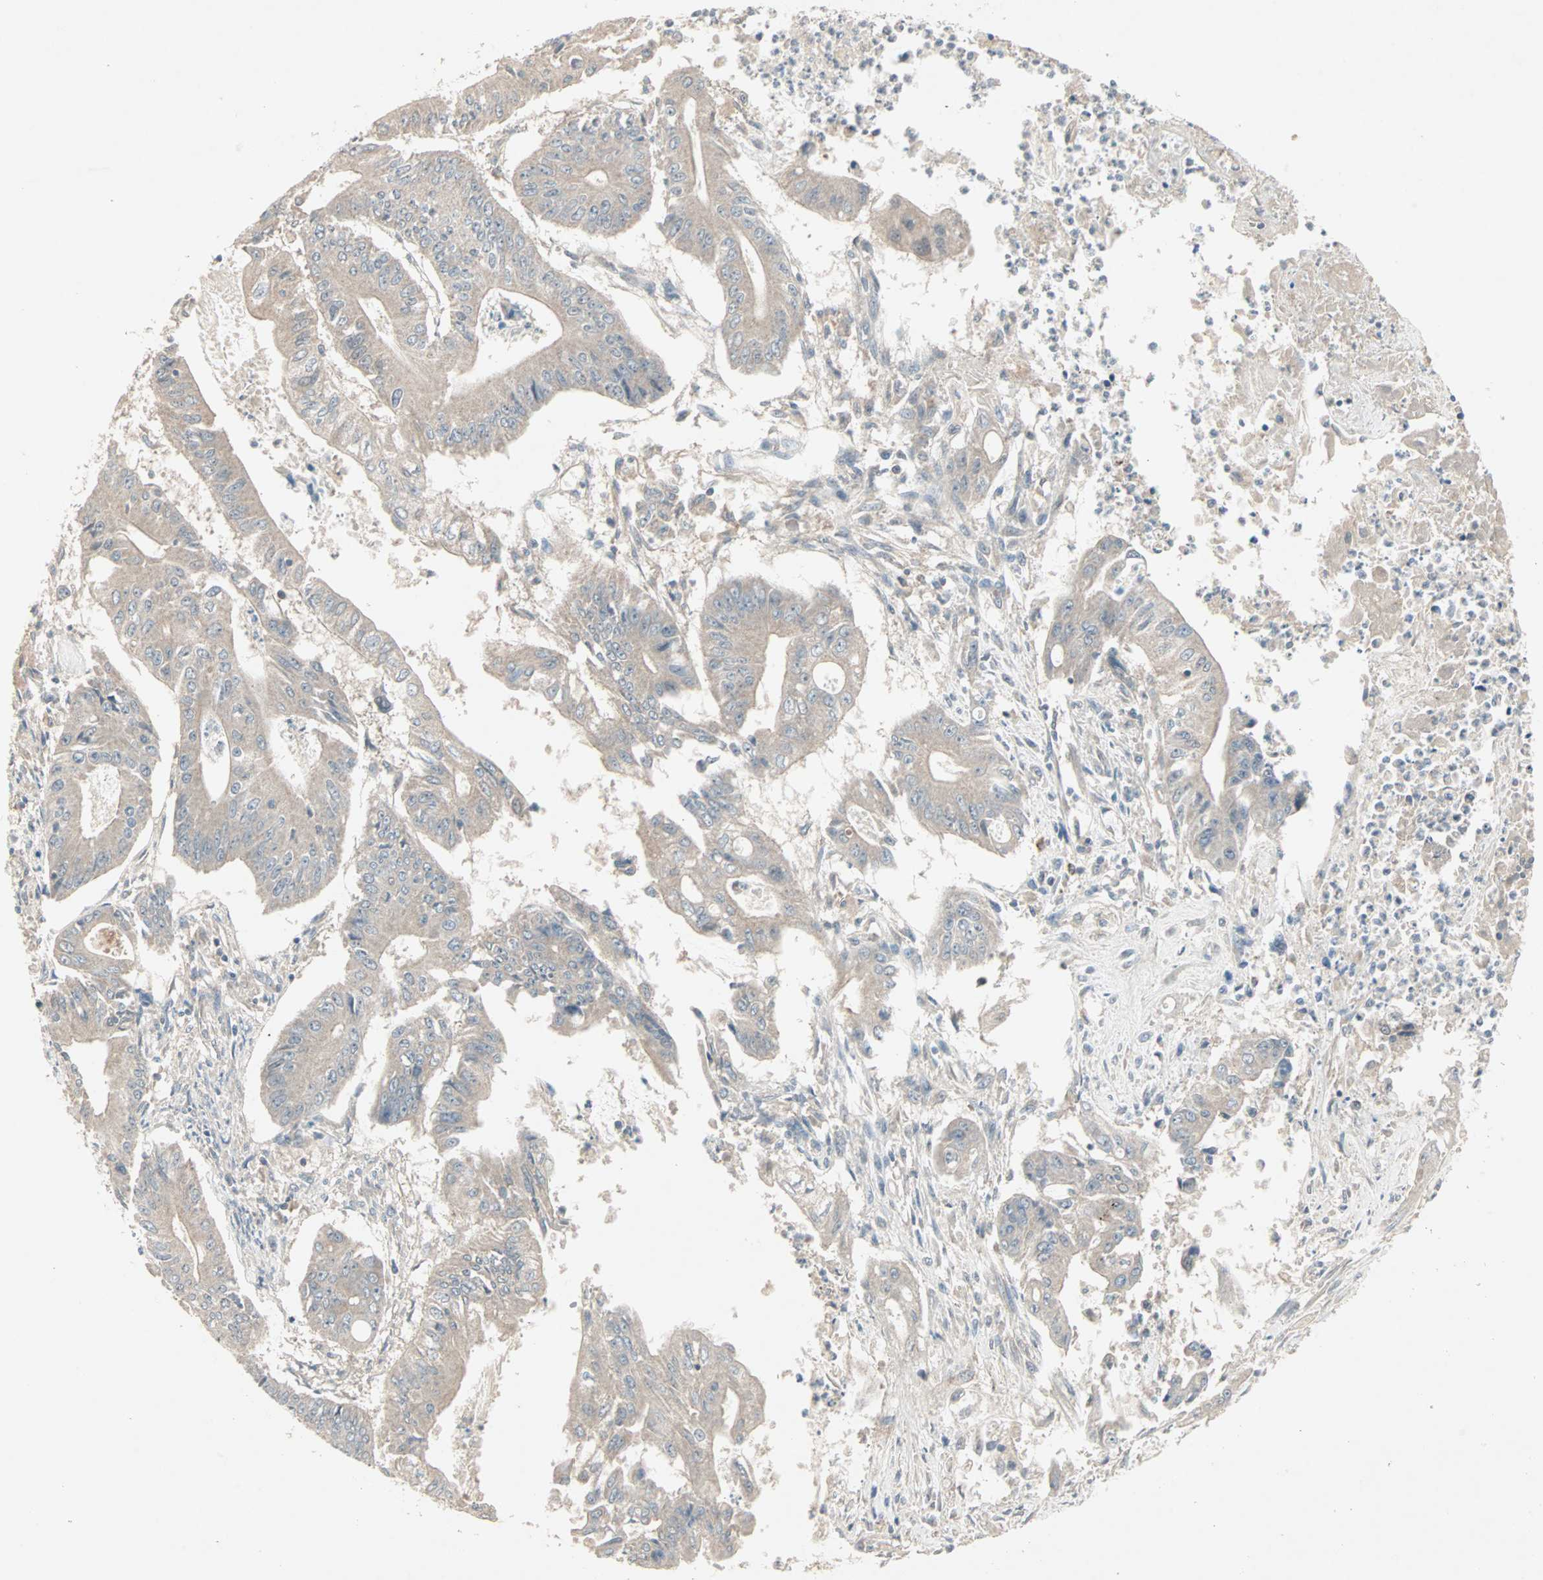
{"staining": {"intensity": "weak", "quantity": "<25%", "location": "cytoplasmic/membranous"}, "tissue": "pancreatic cancer", "cell_type": "Tumor cells", "image_type": "cancer", "snomed": [{"axis": "morphology", "description": "Normal tissue, NOS"}, {"axis": "topography", "description": "Lymph node"}], "caption": "High power microscopy histopathology image of an IHC histopathology image of pancreatic cancer, revealing no significant positivity in tumor cells. (Immunohistochemistry, brightfield microscopy, high magnification).", "gene": "JMJD7-PLA2G4B", "patient": {"sex": "male", "age": 62}}